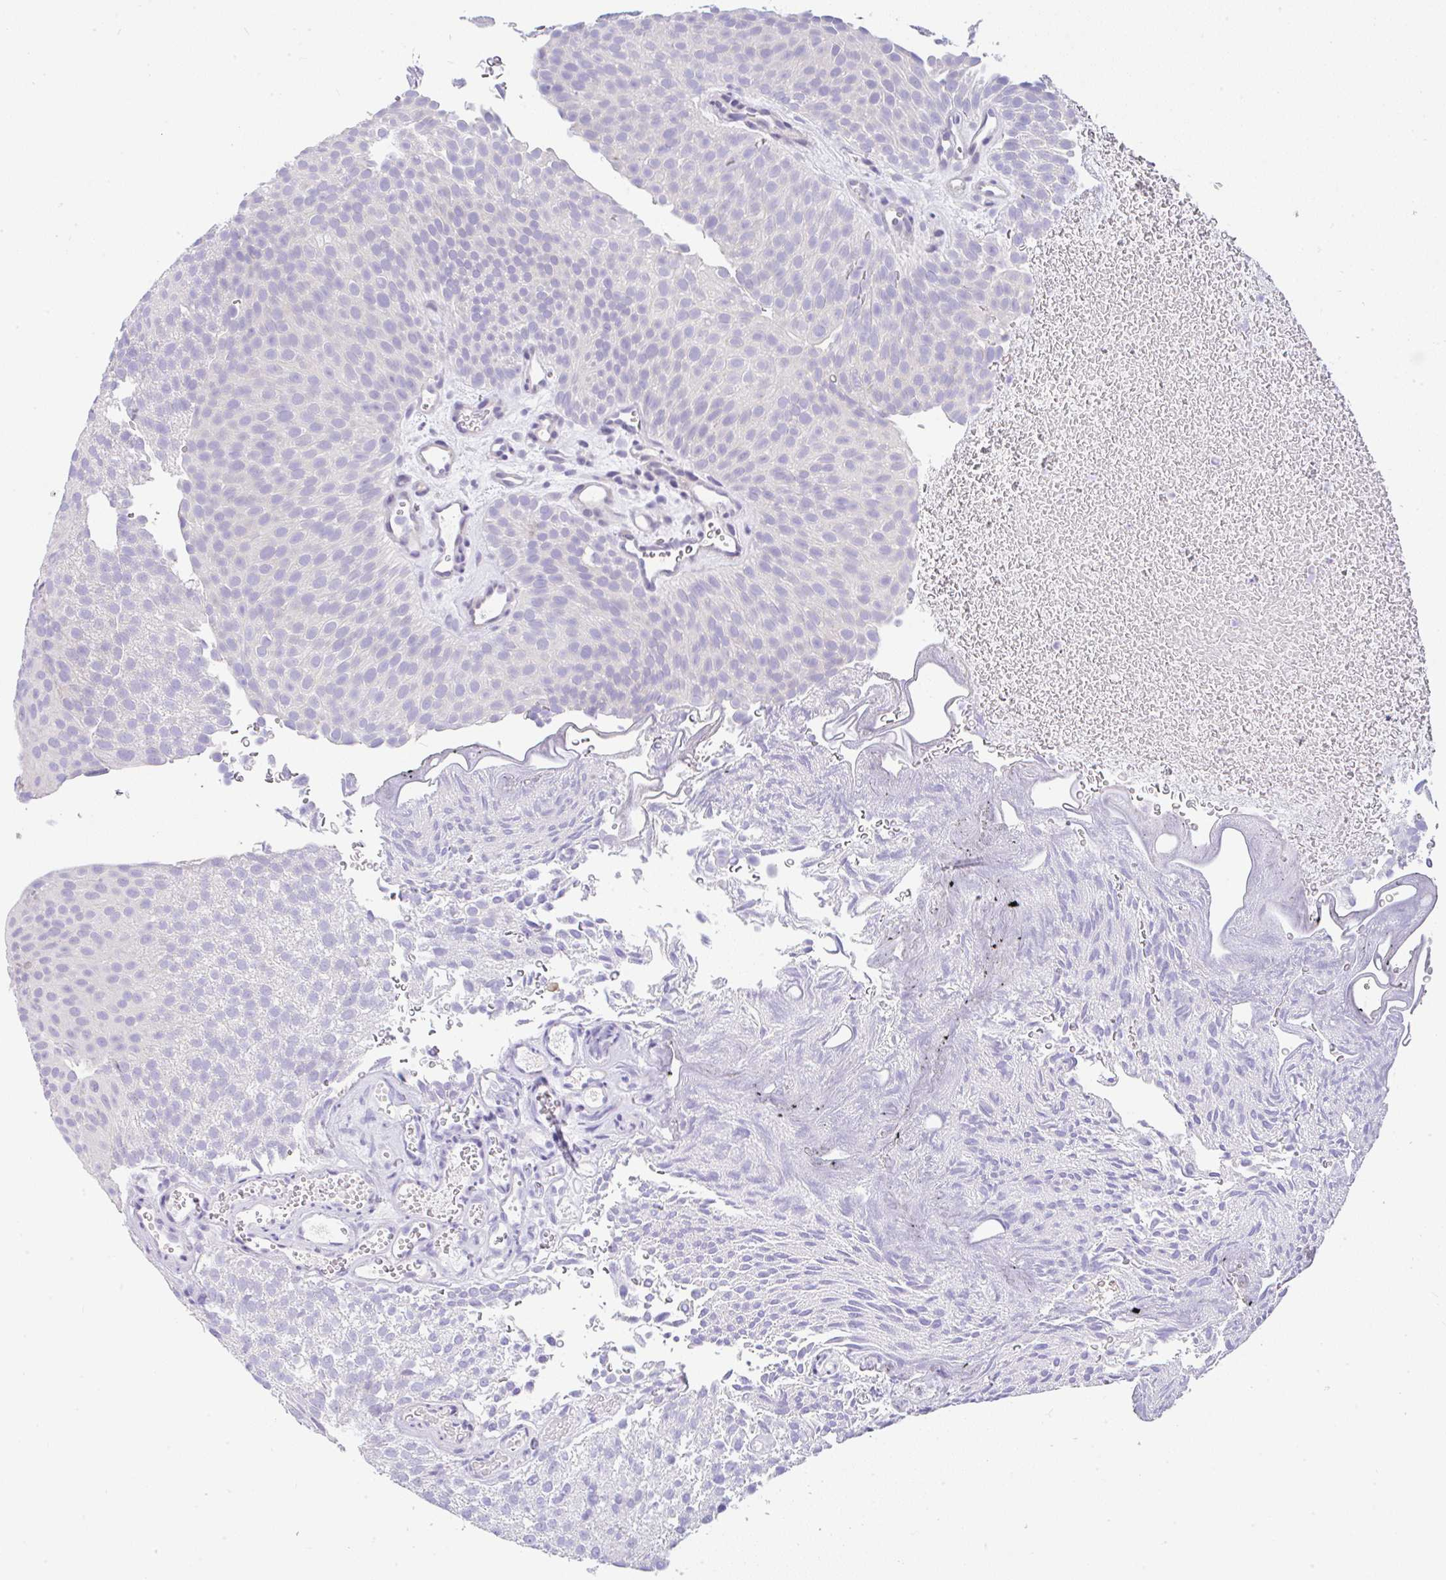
{"staining": {"intensity": "negative", "quantity": "none", "location": "none"}, "tissue": "urothelial cancer", "cell_type": "Tumor cells", "image_type": "cancer", "snomed": [{"axis": "morphology", "description": "Urothelial carcinoma, Low grade"}, {"axis": "topography", "description": "Urinary bladder"}], "caption": "A histopathology image of urothelial cancer stained for a protein displays no brown staining in tumor cells.", "gene": "SERPINE3", "patient": {"sex": "male", "age": 78}}